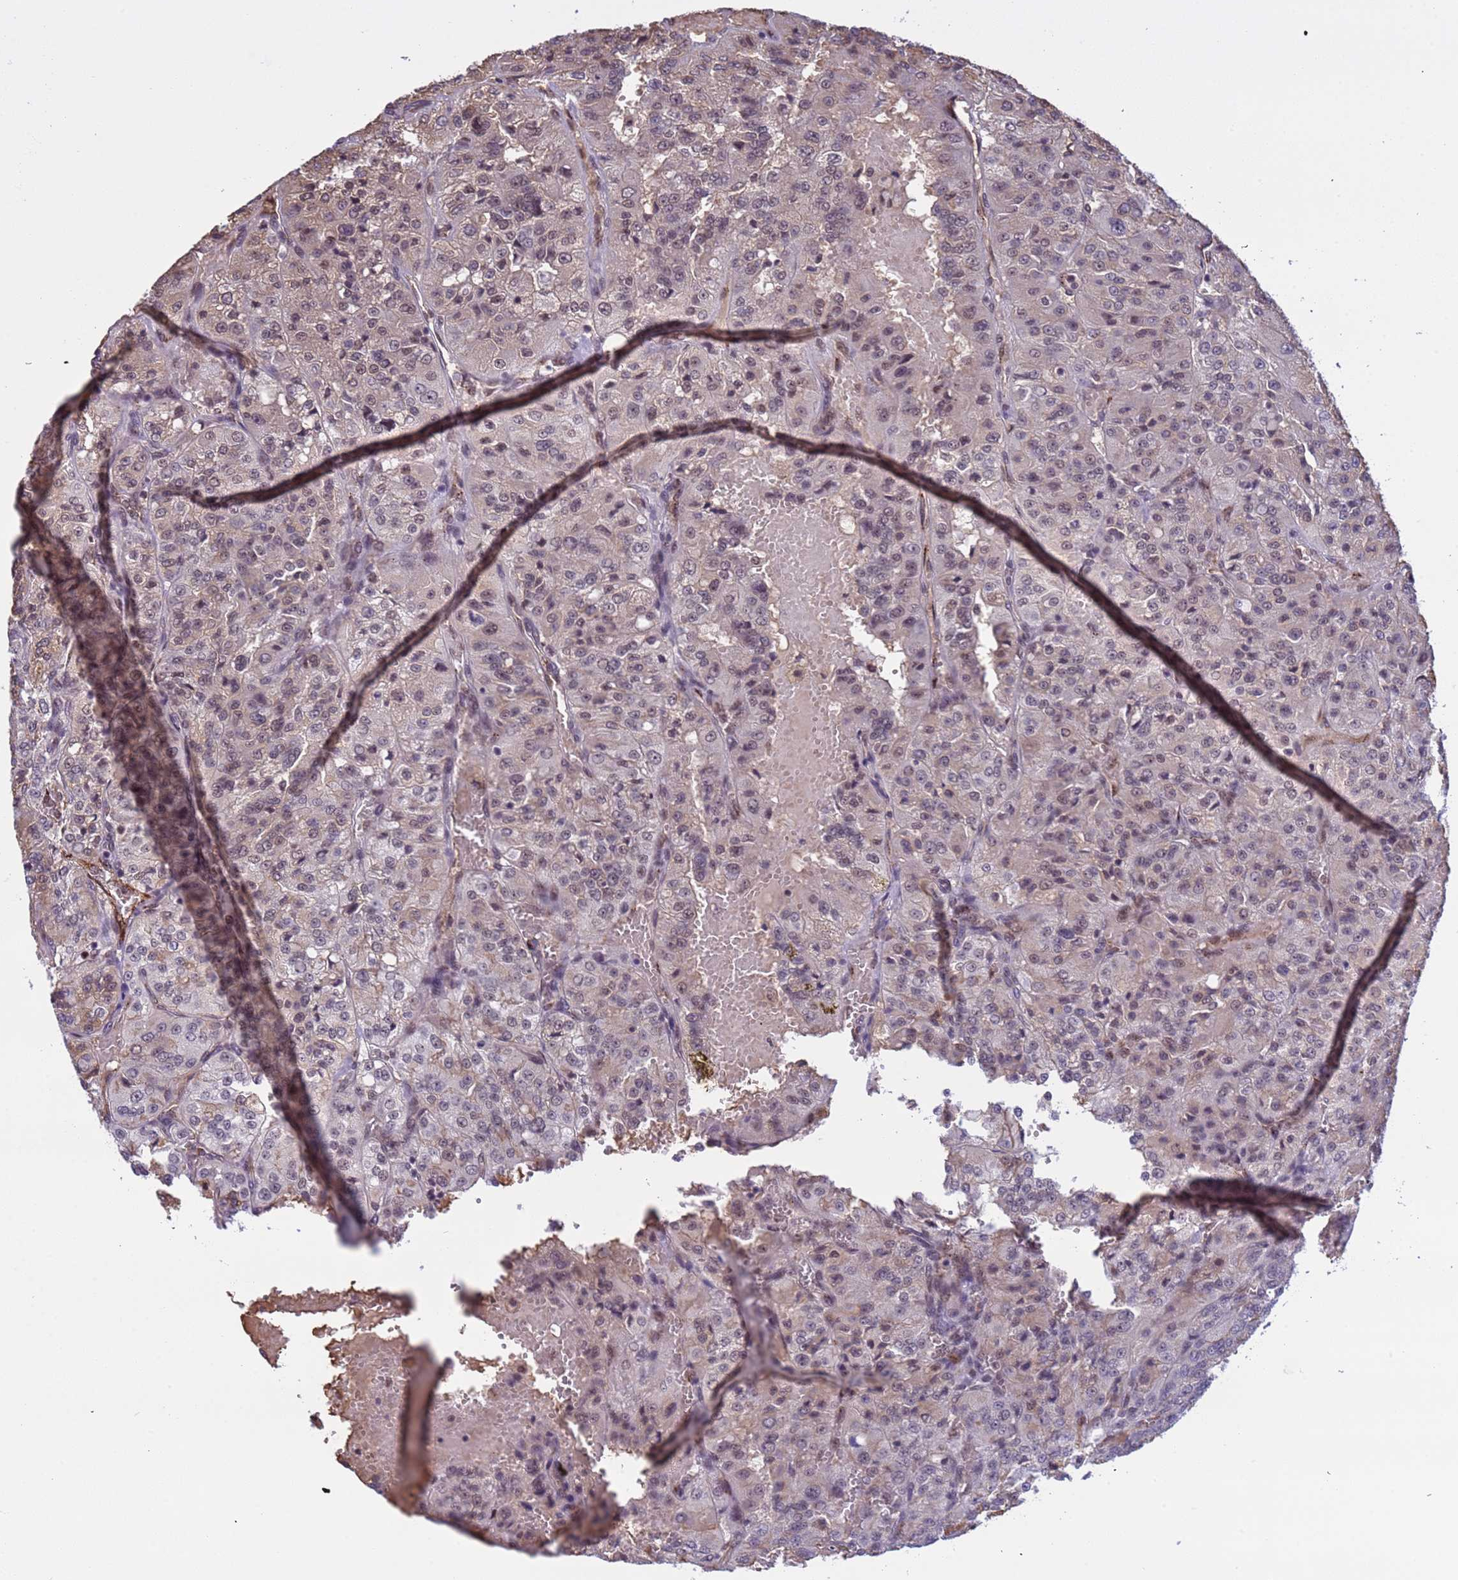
{"staining": {"intensity": "moderate", "quantity": "<25%", "location": "nuclear"}, "tissue": "renal cancer", "cell_type": "Tumor cells", "image_type": "cancer", "snomed": [{"axis": "morphology", "description": "Adenocarcinoma, NOS"}, {"axis": "topography", "description": "Kidney"}], "caption": "This micrograph shows immunohistochemistry (IHC) staining of human renal cancer, with low moderate nuclear staining in approximately <25% of tumor cells.", "gene": "SRRT", "patient": {"sex": "female", "age": 63}}